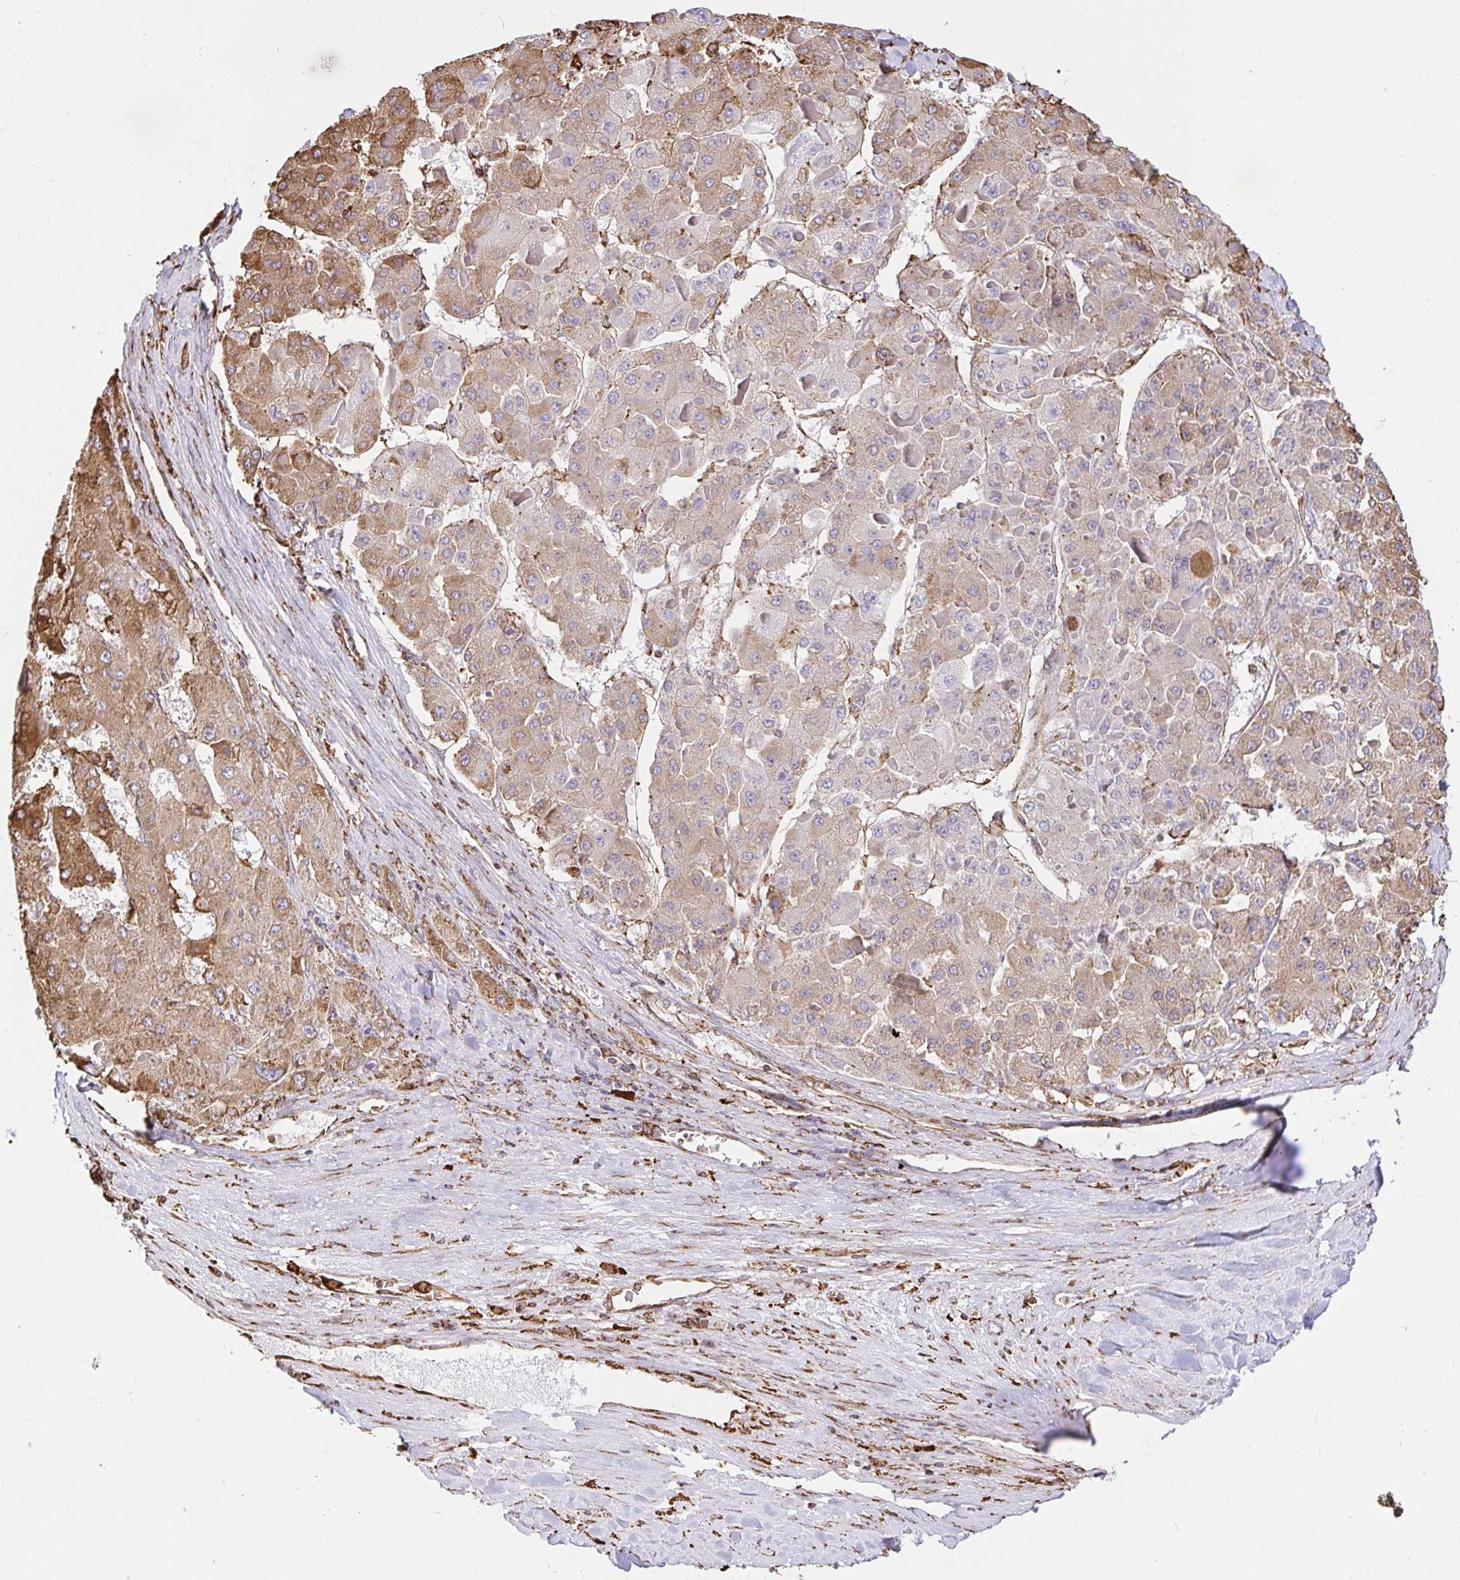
{"staining": {"intensity": "weak", "quantity": ">75%", "location": "cytoplasmic/membranous"}, "tissue": "liver cancer", "cell_type": "Tumor cells", "image_type": "cancer", "snomed": [{"axis": "morphology", "description": "Carcinoma, Hepatocellular, NOS"}, {"axis": "topography", "description": "Liver"}], "caption": "IHC image of liver hepatocellular carcinoma stained for a protein (brown), which reveals low levels of weak cytoplasmic/membranous positivity in about >75% of tumor cells.", "gene": "CLGN", "patient": {"sex": "female", "age": 73}}